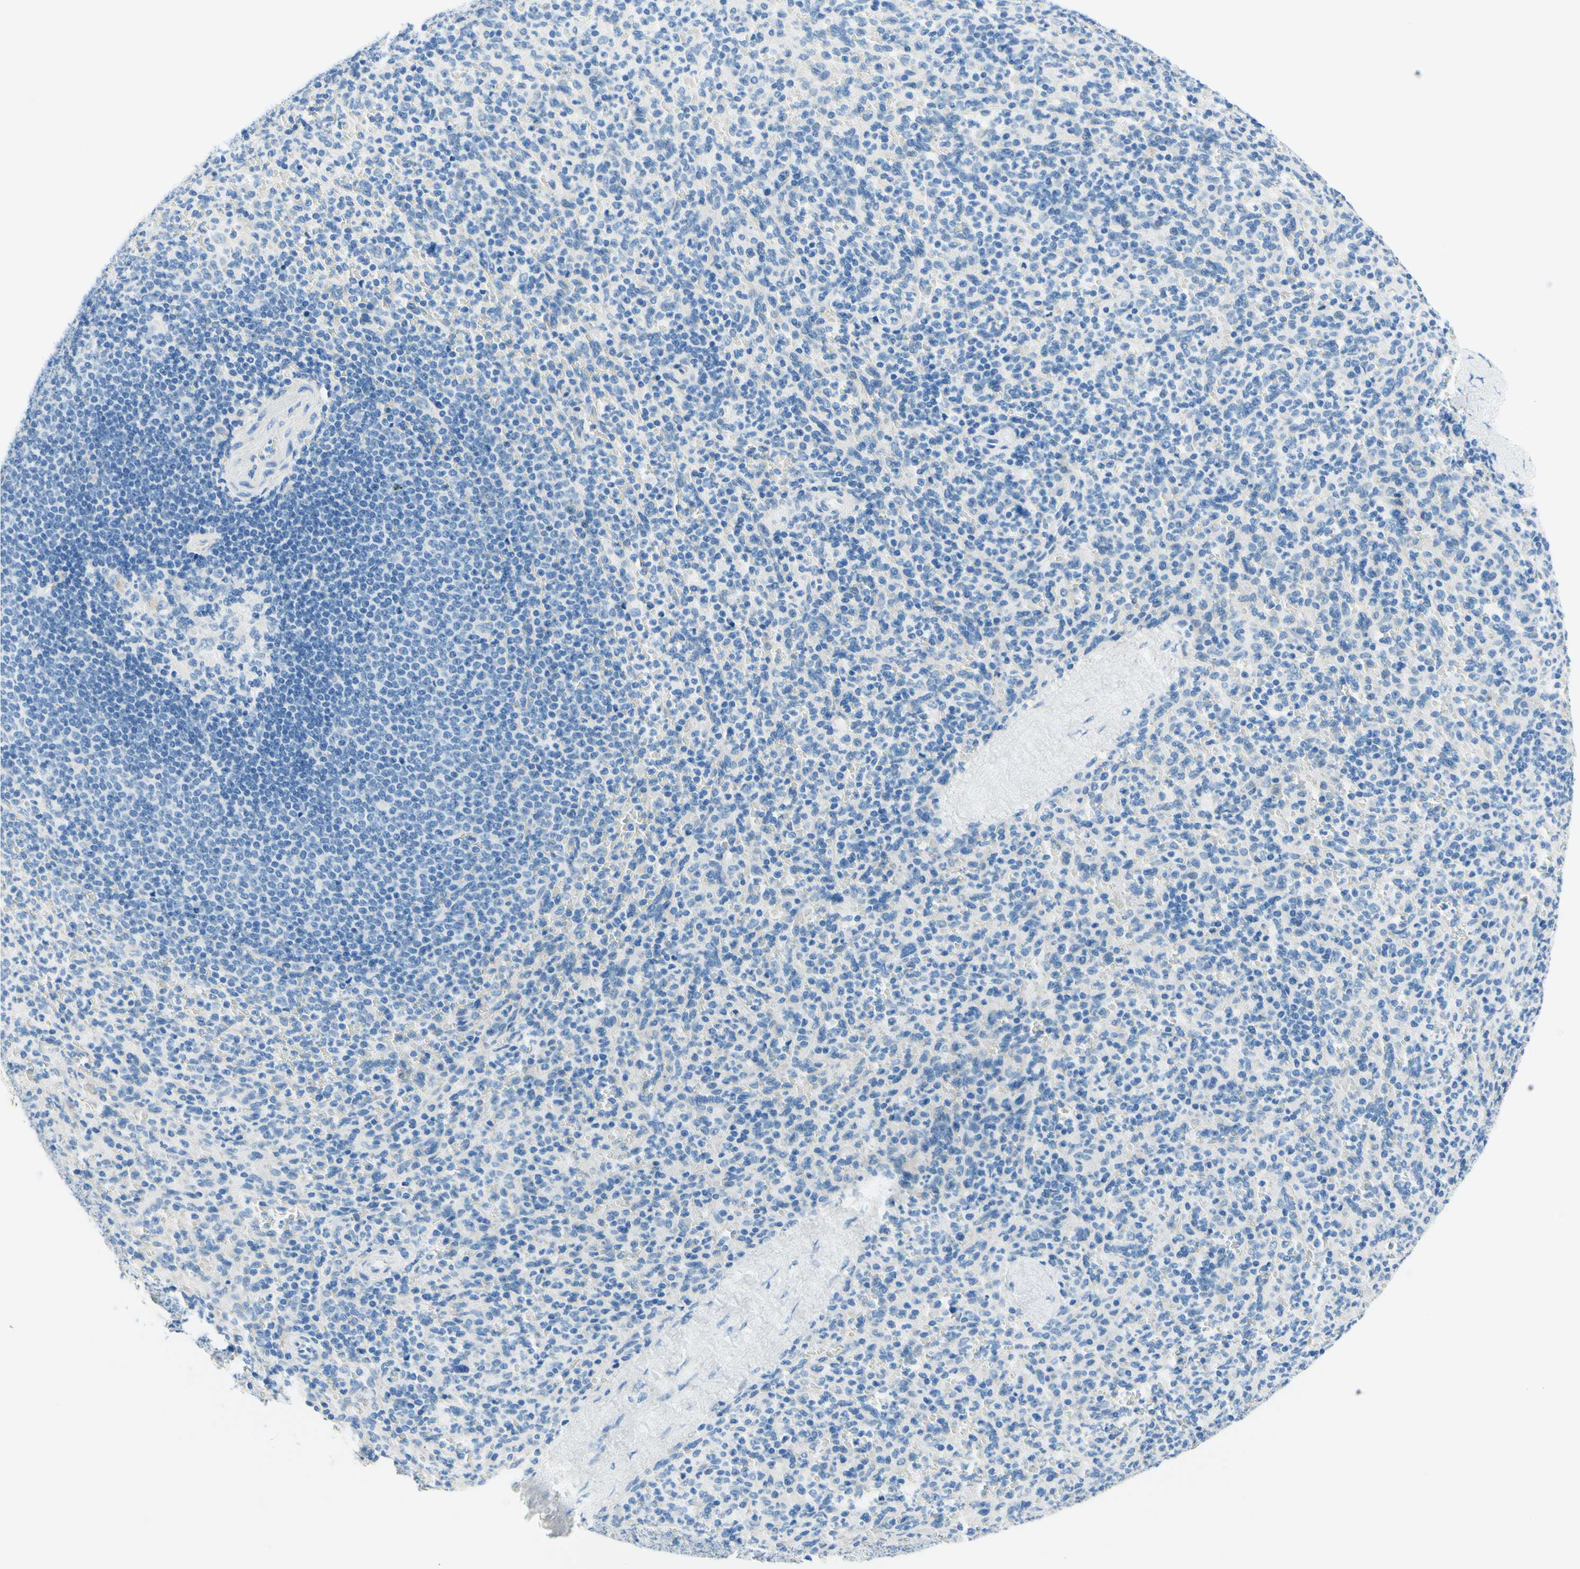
{"staining": {"intensity": "negative", "quantity": "none", "location": "none"}, "tissue": "spleen", "cell_type": "Cells in red pulp", "image_type": "normal", "snomed": [{"axis": "morphology", "description": "Normal tissue, NOS"}, {"axis": "topography", "description": "Spleen"}], "caption": "Cells in red pulp are negative for brown protein staining in normal spleen. The staining was performed using DAB to visualize the protein expression in brown, while the nuclei were stained in blue with hematoxylin (Magnification: 20x).", "gene": "PASD1", "patient": {"sex": "male", "age": 36}}